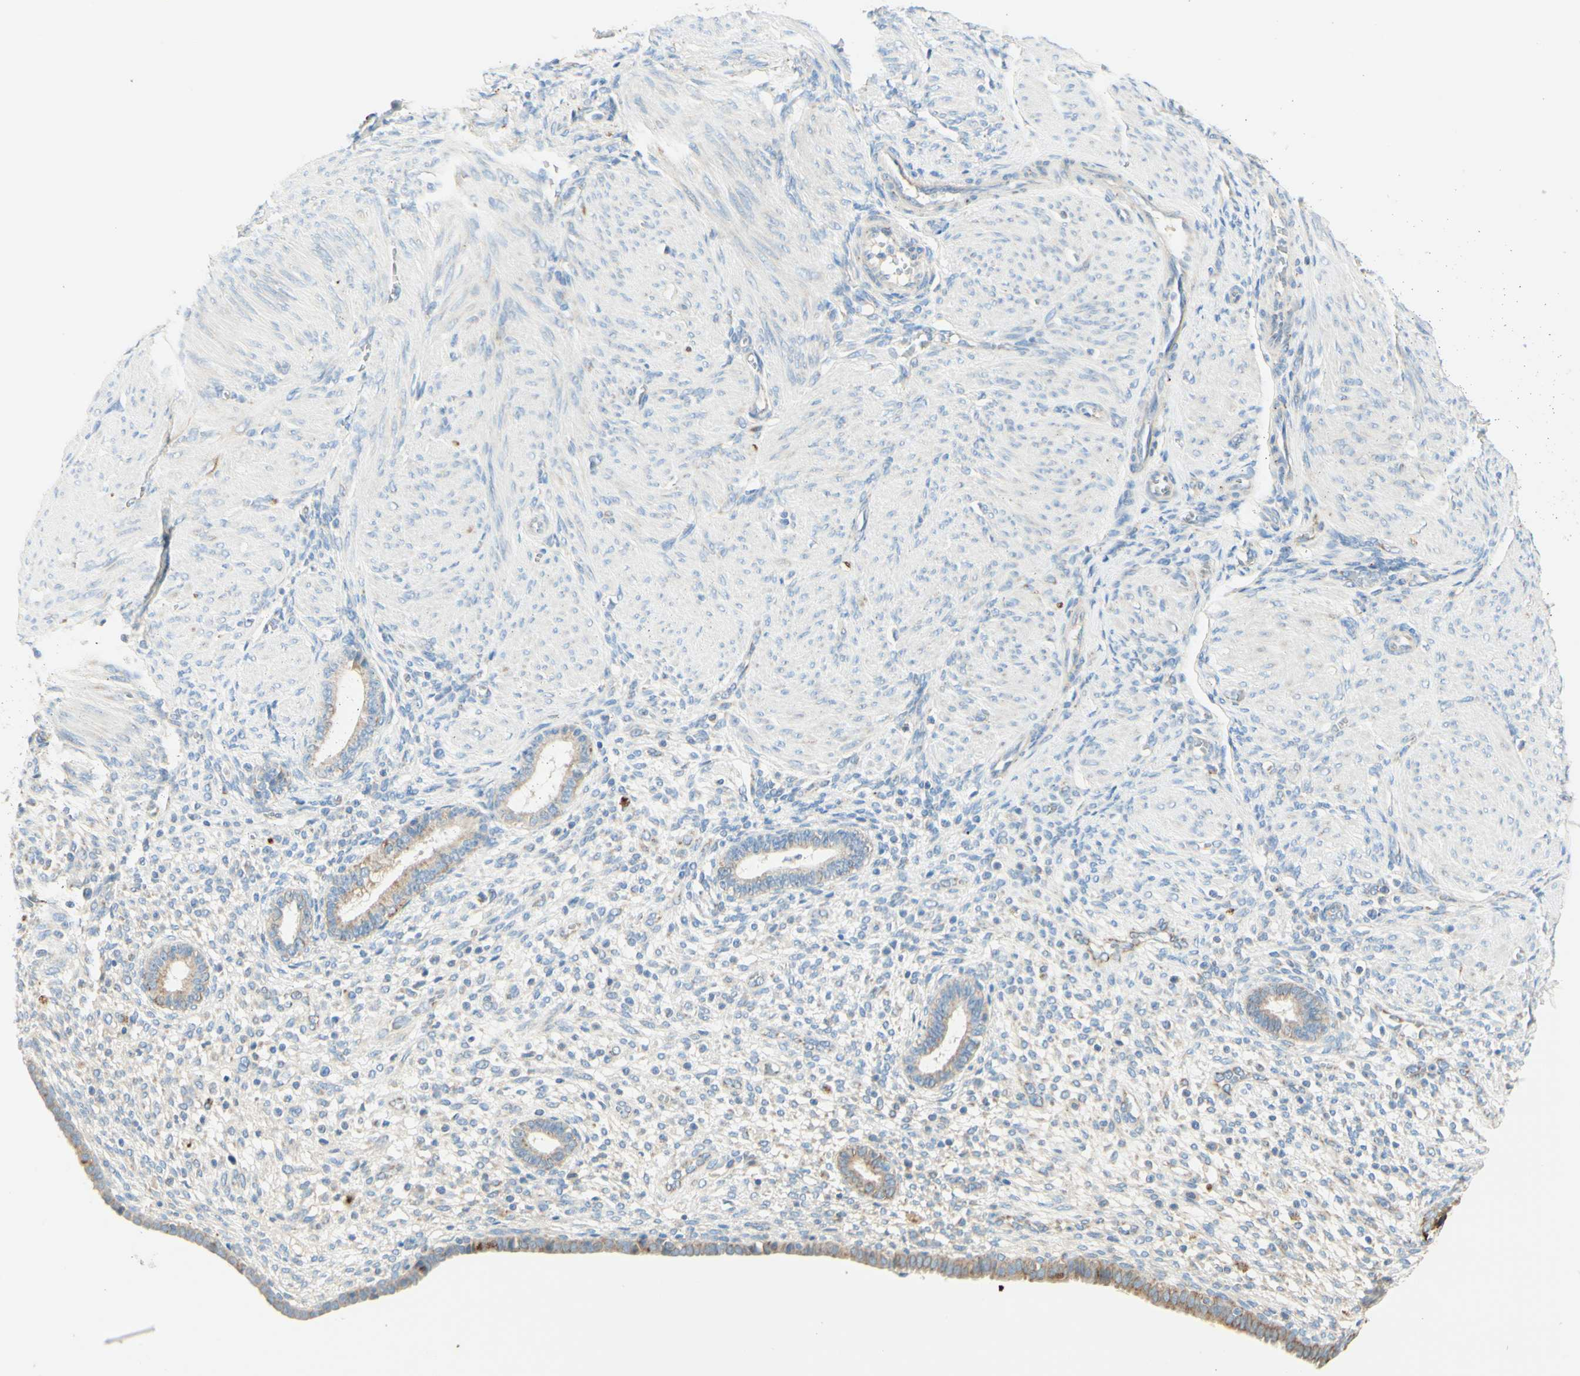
{"staining": {"intensity": "moderate", "quantity": "<25%", "location": "cytoplasmic/membranous"}, "tissue": "endometrium", "cell_type": "Cells in endometrial stroma", "image_type": "normal", "snomed": [{"axis": "morphology", "description": "Normal tissue, NOS"}, {"axis": "topography", "description": "Endometrium"}], "caption": "A histopathology image of human endometrium stained for a protein exhibits moderate cytoplasmic/membranous brown staining in cells in endometrial stroma.", "gene": "ARMC10", "patient": {"sex": "female", "age": 72}}